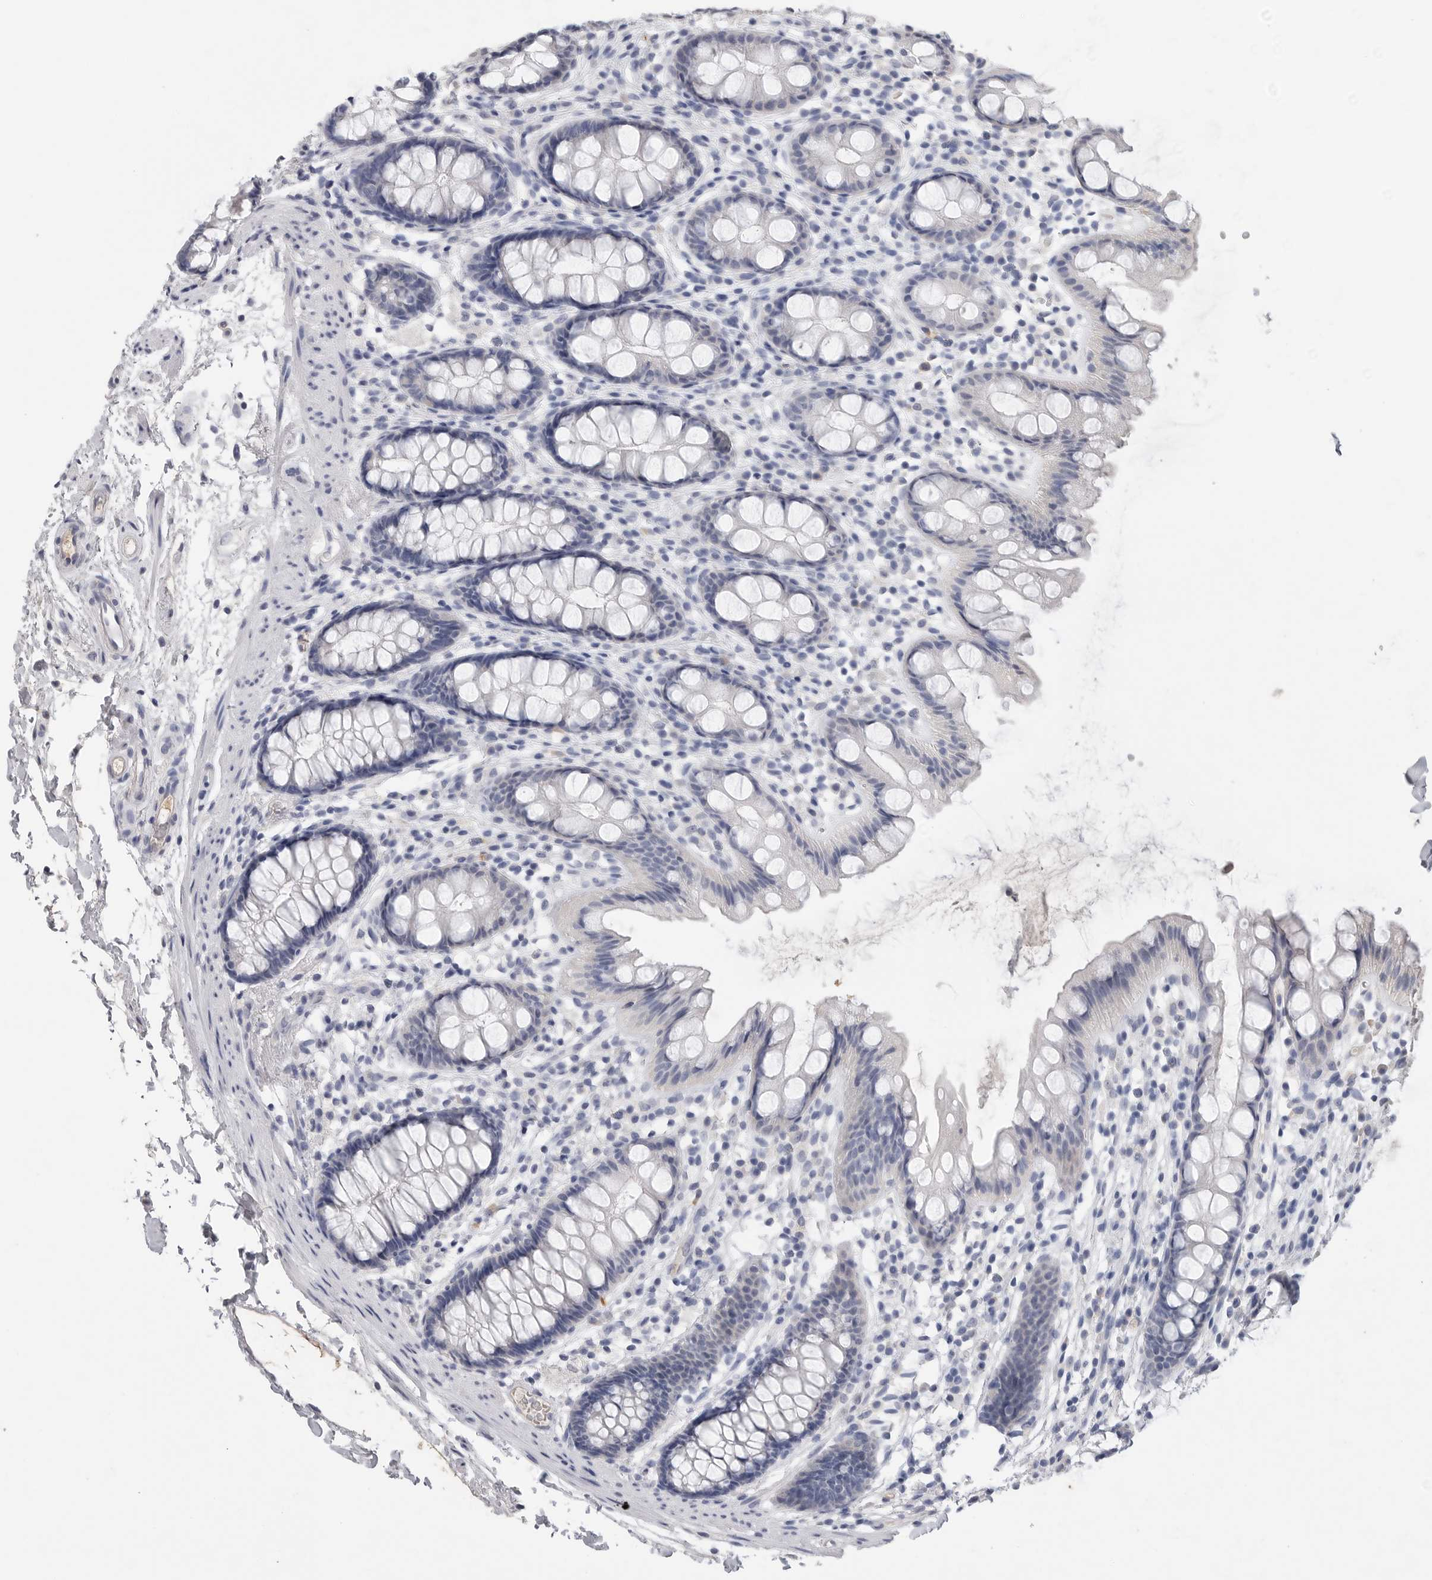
{"staining": {"intensity": "negative", "quantity": "none", "location": "none"}, "tissue": "rectum", "cell_type": "Glandular cells", "image_type": "normal", "snomed": [{"axis": "morphology", "description": "Normal tissue, NOS"}, {"axis": "topography", "description": "Rectum"}], "caption": "DAB immunohistochemical staining of normal human rectum shows no significant staining in glandular cells.", "gene": "FABP6", "patient": {"sex": "female", "age": 65}}